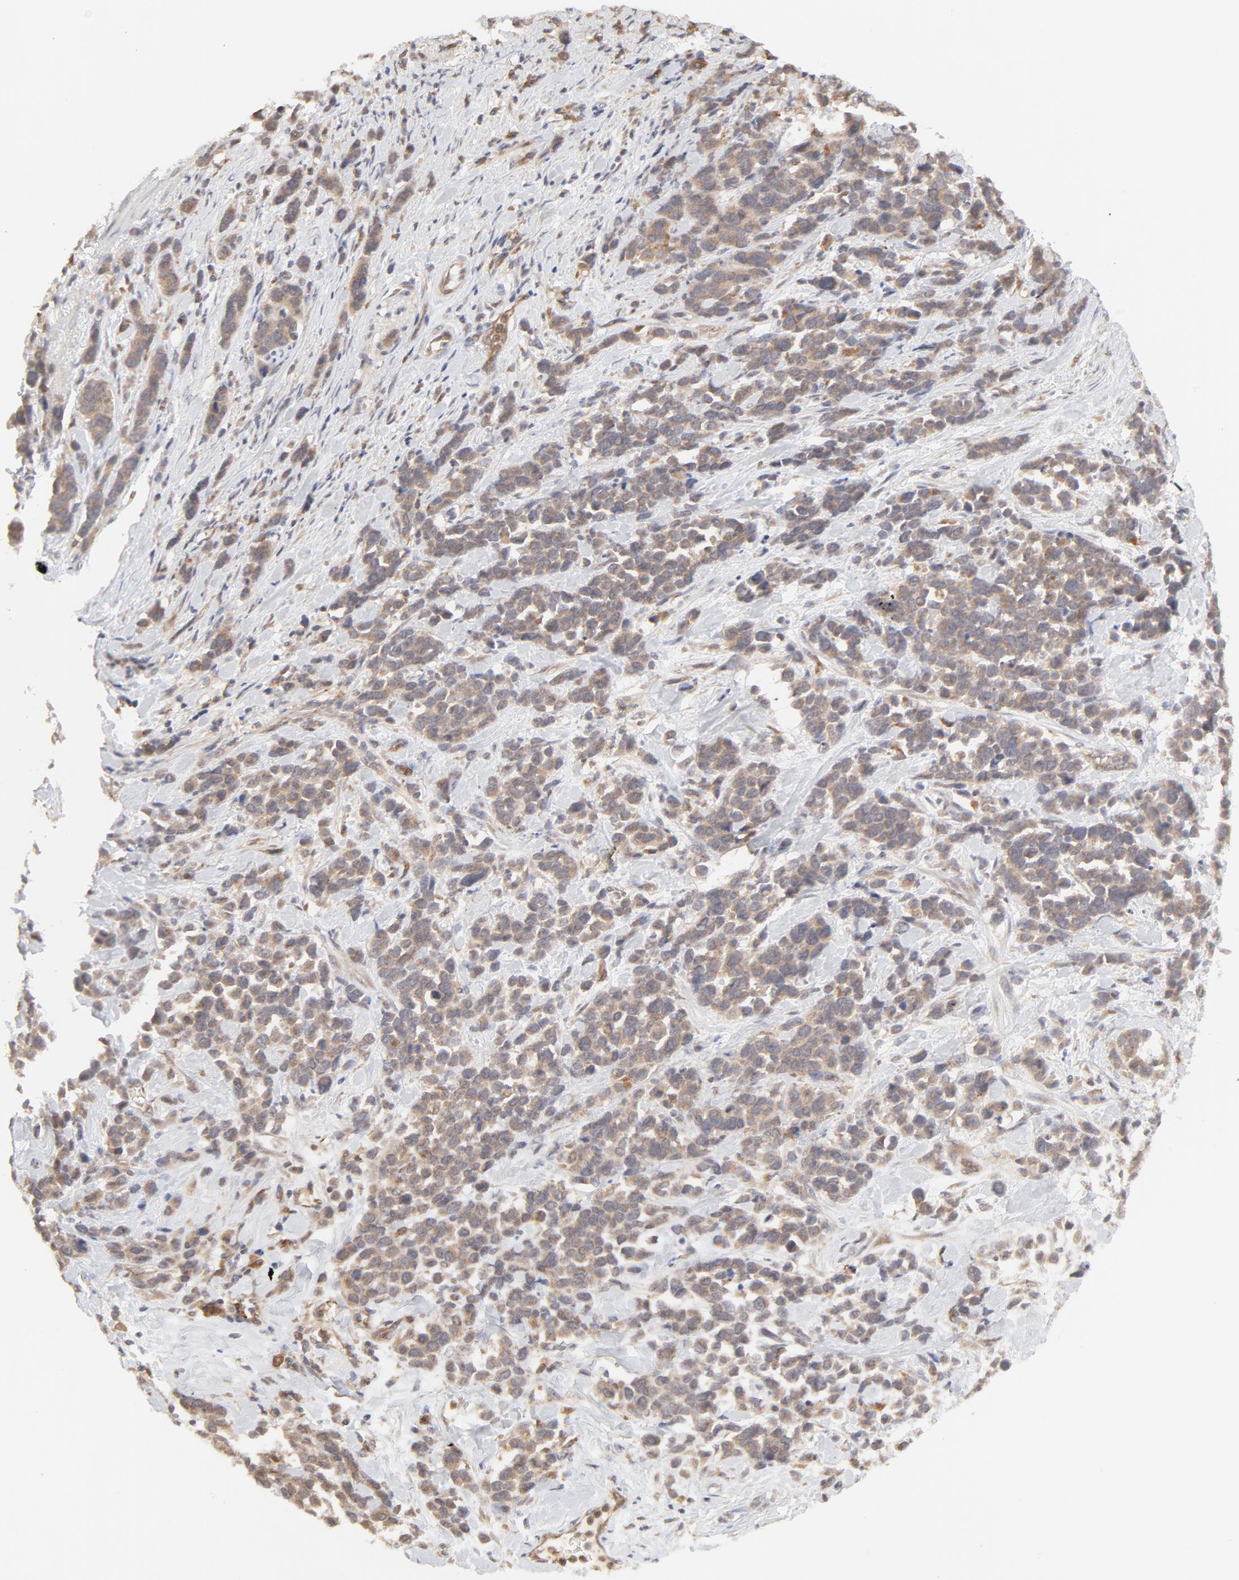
{"staining": {"intensity": "moderate", "quantity": ">75%", "location": "cytoplasmic/membranous"}, "tissue": "stomach cancer", "cell_type": "Tumor cells", "image_type": "cancer", "snomed": [{"axis": "morphology", "description": "Adenocarcinoma, NOS"}, {"axis": "topography", "description": "Stomach, upper"}], "caption": "Immunohistochemical staining of stomach adenocarcinoma shows medium levels of moderate cytoplasmic/membranous staining in approximately >75% of tumor cells.", "gene": "RAB5C", "patient": {"sex": "male", "age": 71}}